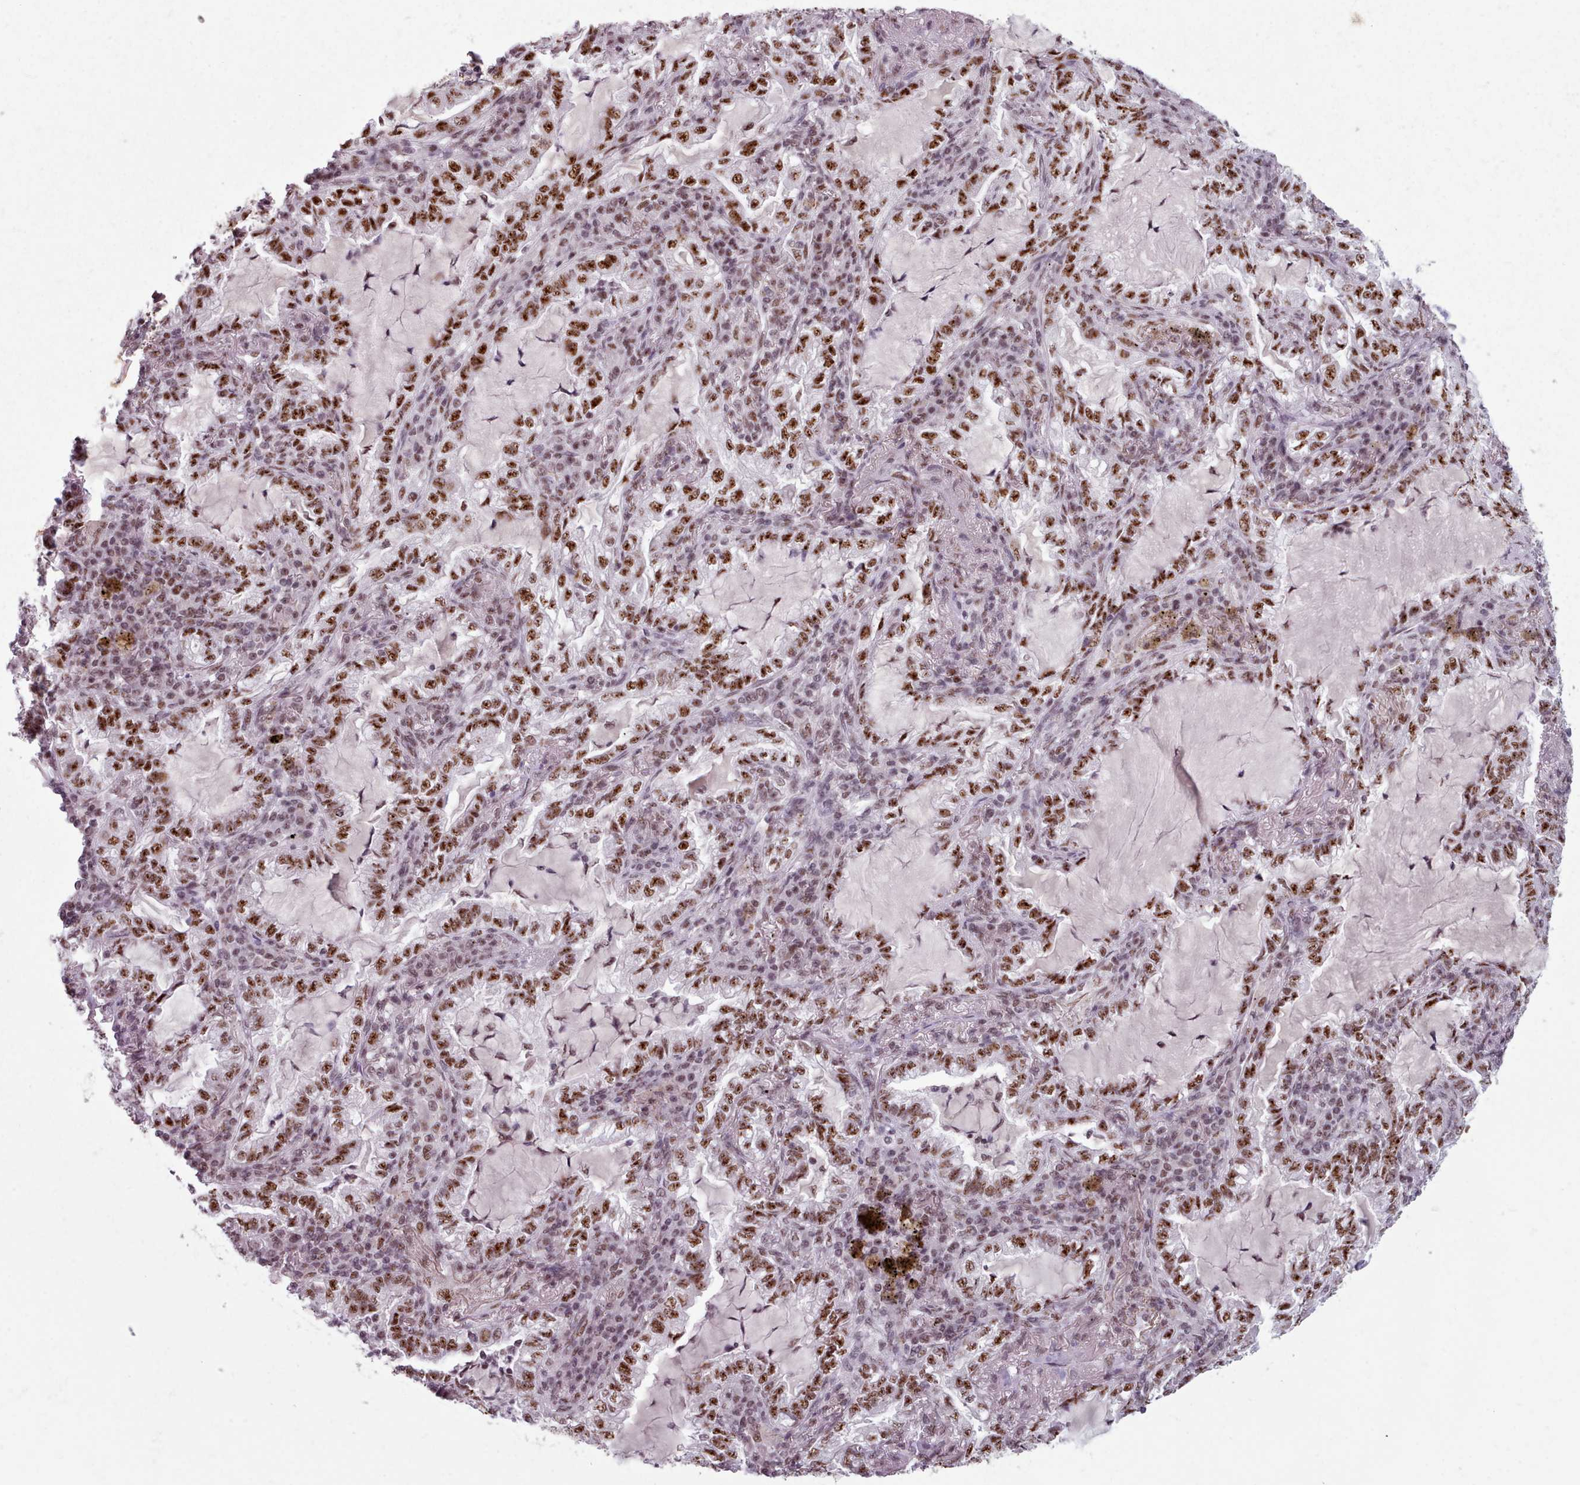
{"staining": {"intensity": "moderate", "quantity": ">75%", "location": "nuclear"}, "tissue": "lung cancer", "cell_type": "Tumor cells", "image_type": "cancer", "snomed": [{"axis": "morphology", "description": "Adenocarcinoma, NOS"}, {"axis": "topography", "description": "Lung"}], "caption": "A brown stain shows moderate nuclear staining of a protein in adenocarcinoma (lung) tumor cells.", "gene": "SRRM1", "patient": {"sex": "female", "age": 73}}